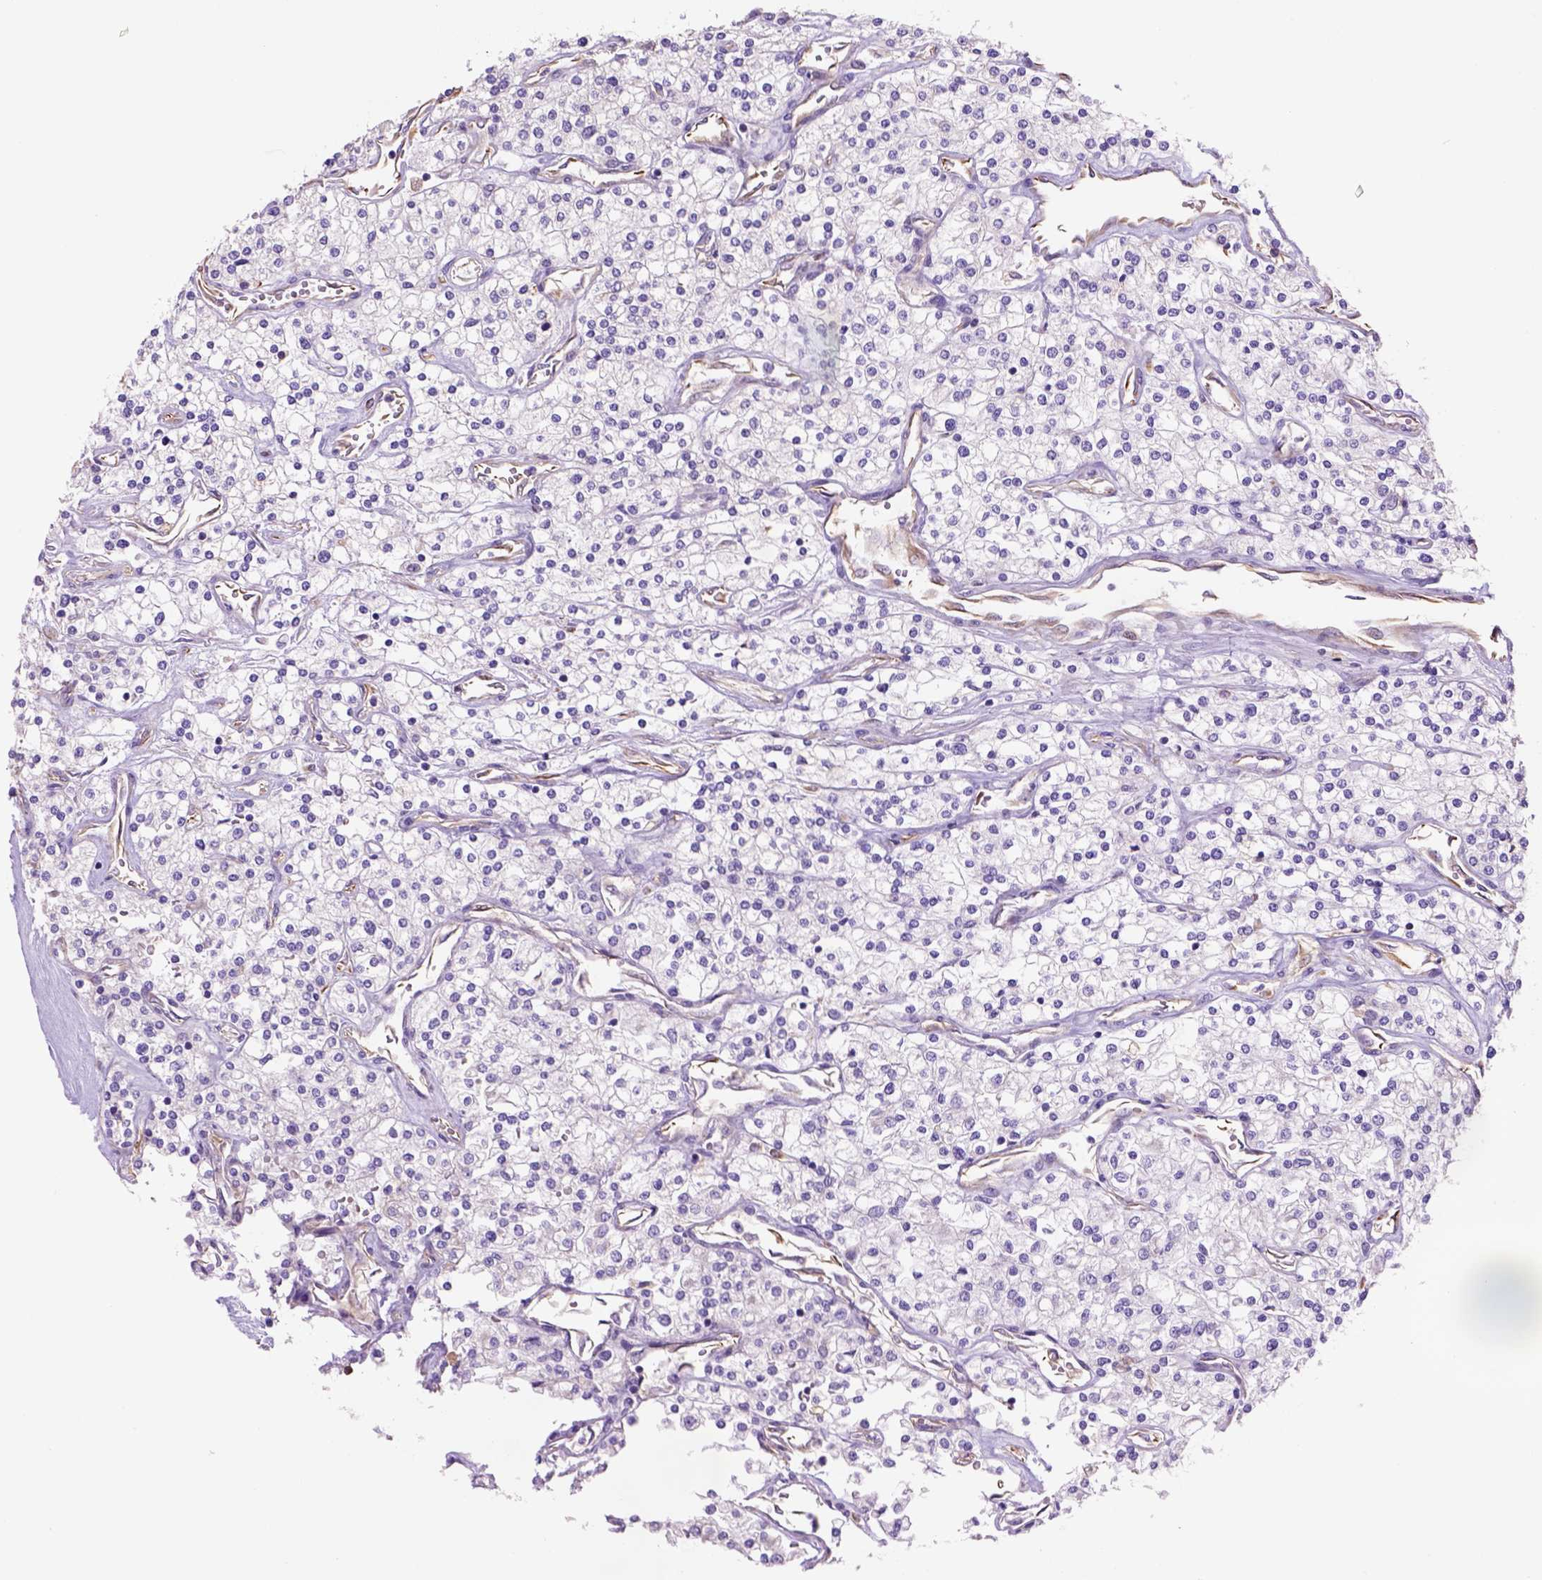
{"staining": {"intensity": "negative", "quantity": "none", "location": "none"}, "tissue": "renal cancer", "cell_type": "Tumor cells", "image_type": "cancer", "snomed": [{"axis": "morphology", "description": "Adenocarcinoma, NOS"}, {"axis": "topography", "description": "Kidney"}], "caption": "Immunohistochemistry micrograph of neoplastic tissue: renal adenocarcinoma stained with DAB displays no significant protein staining in tumor cells.", "gene": "ZZZ3", "patient": {"sex": "male", "age": 80}}